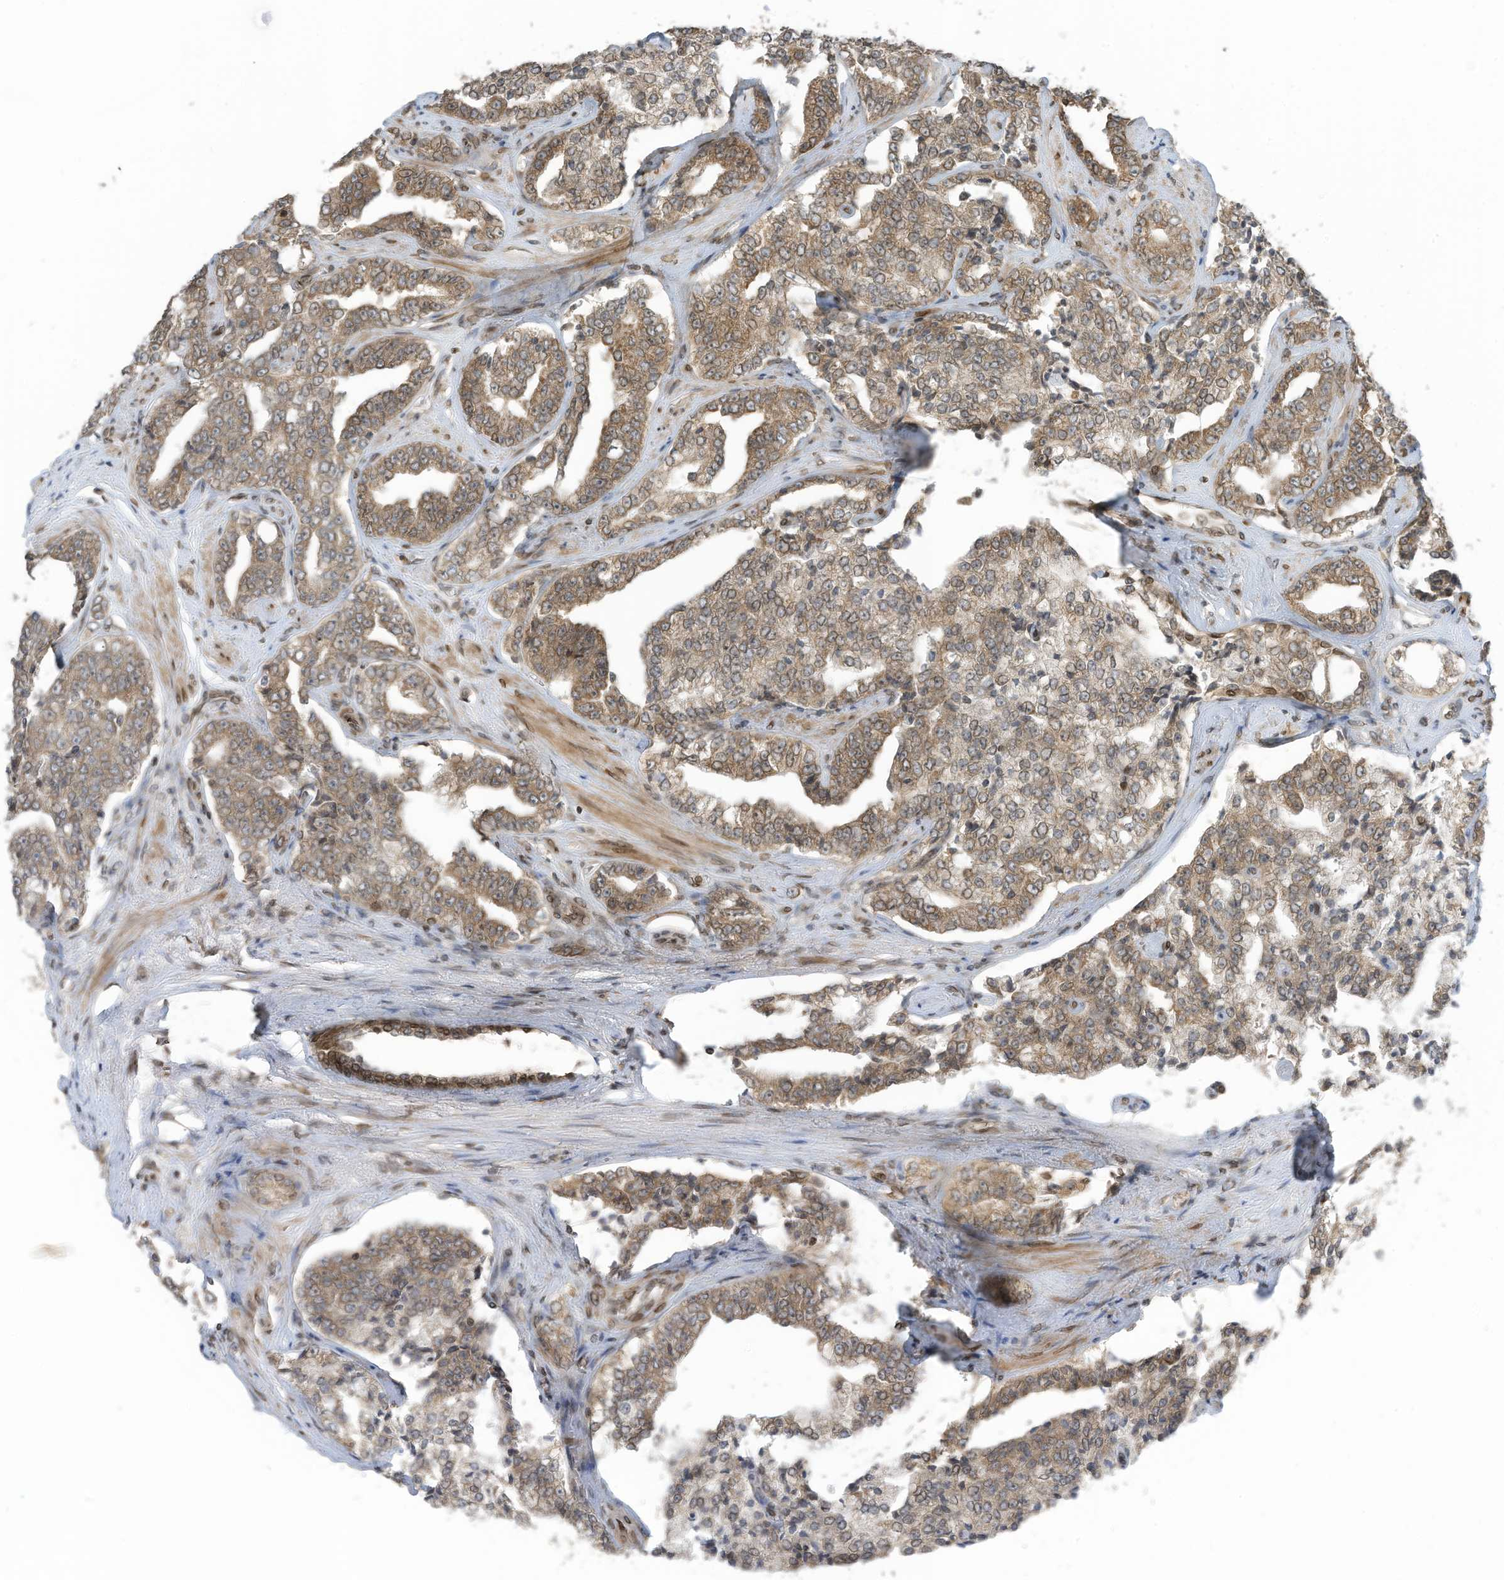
{"staining": {"intensity": "moderate", "quantity": ">75%", "location": "cytoplasmic/membranous,nuclear"}, "tissue": "prostate cancer", "cell_type": "Tumor cells", "image_type": "cancer", "snomed": [{"axis": "morphology", "description": "Adenocarcinoma, High grade"}, {"axis": "topography", "description": "Prostate"}], "caption": "About >75% of tumor cells in human prostate cancer show moderate cytoplasmic/membranous and nuclear protein positivity as visualized by brown immunohistochemical staining.", "gene": "RABL3", "patient": {"sex": "male", "age": 71}}